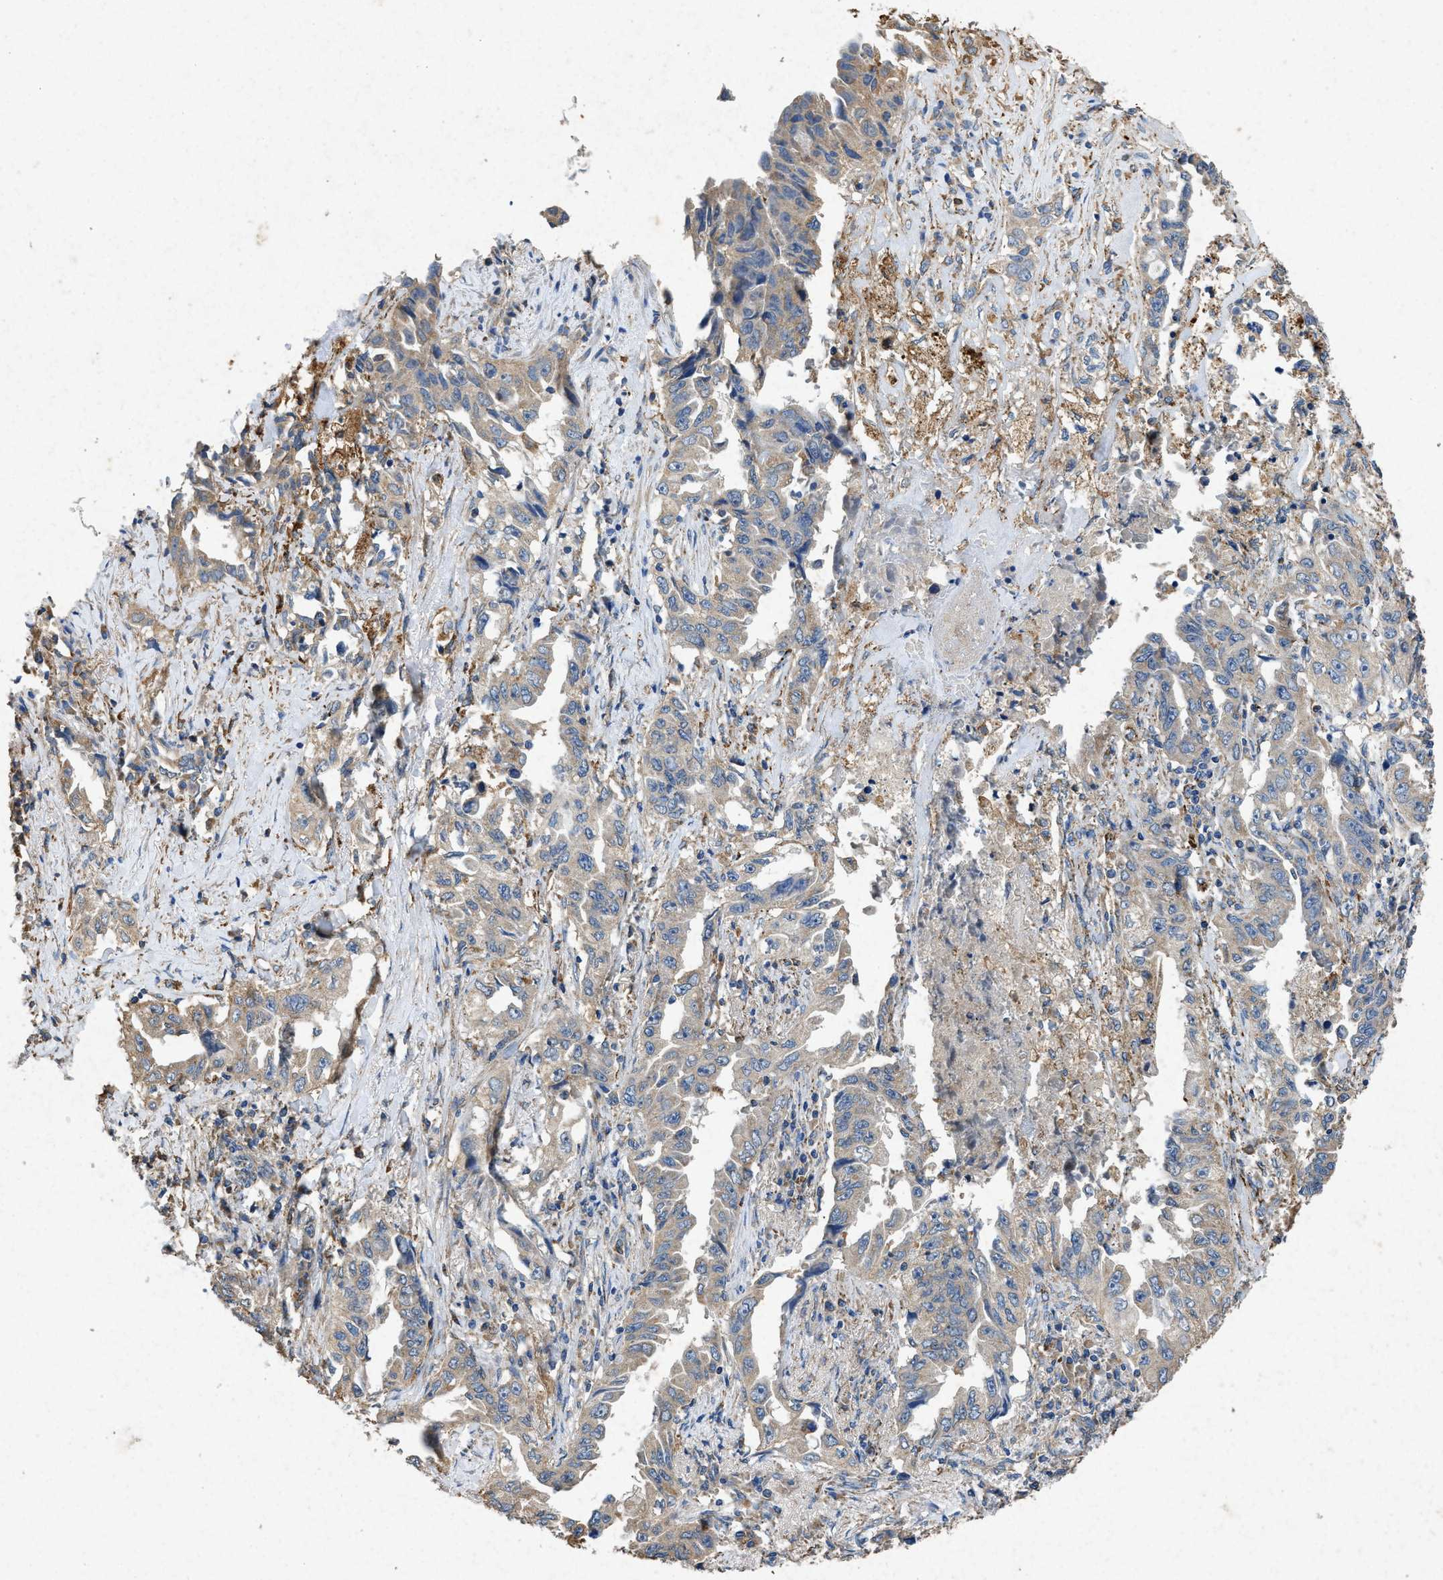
{"staining": {"intensity": "weak", "quantity": "25%-75%", "location": "cytoplasmic/membranous"}, "tissue": "lung cancer", "cell_type": "Tumor cells", "image_type": "cancer", "snomed": [{"axis": "morphology", "description": "Adenocarcinoma, NOS"}, {"axis": "topography", "description": "Lung"}], "caption": "A histopathology image of lung cancer (adenocarcinoma) stained for a protein demonstrates weak cytoplasmic/membranous brown staining in tumor cells.", "gene": "CDK15", "patient": {"sex": "female", "age": 51}}